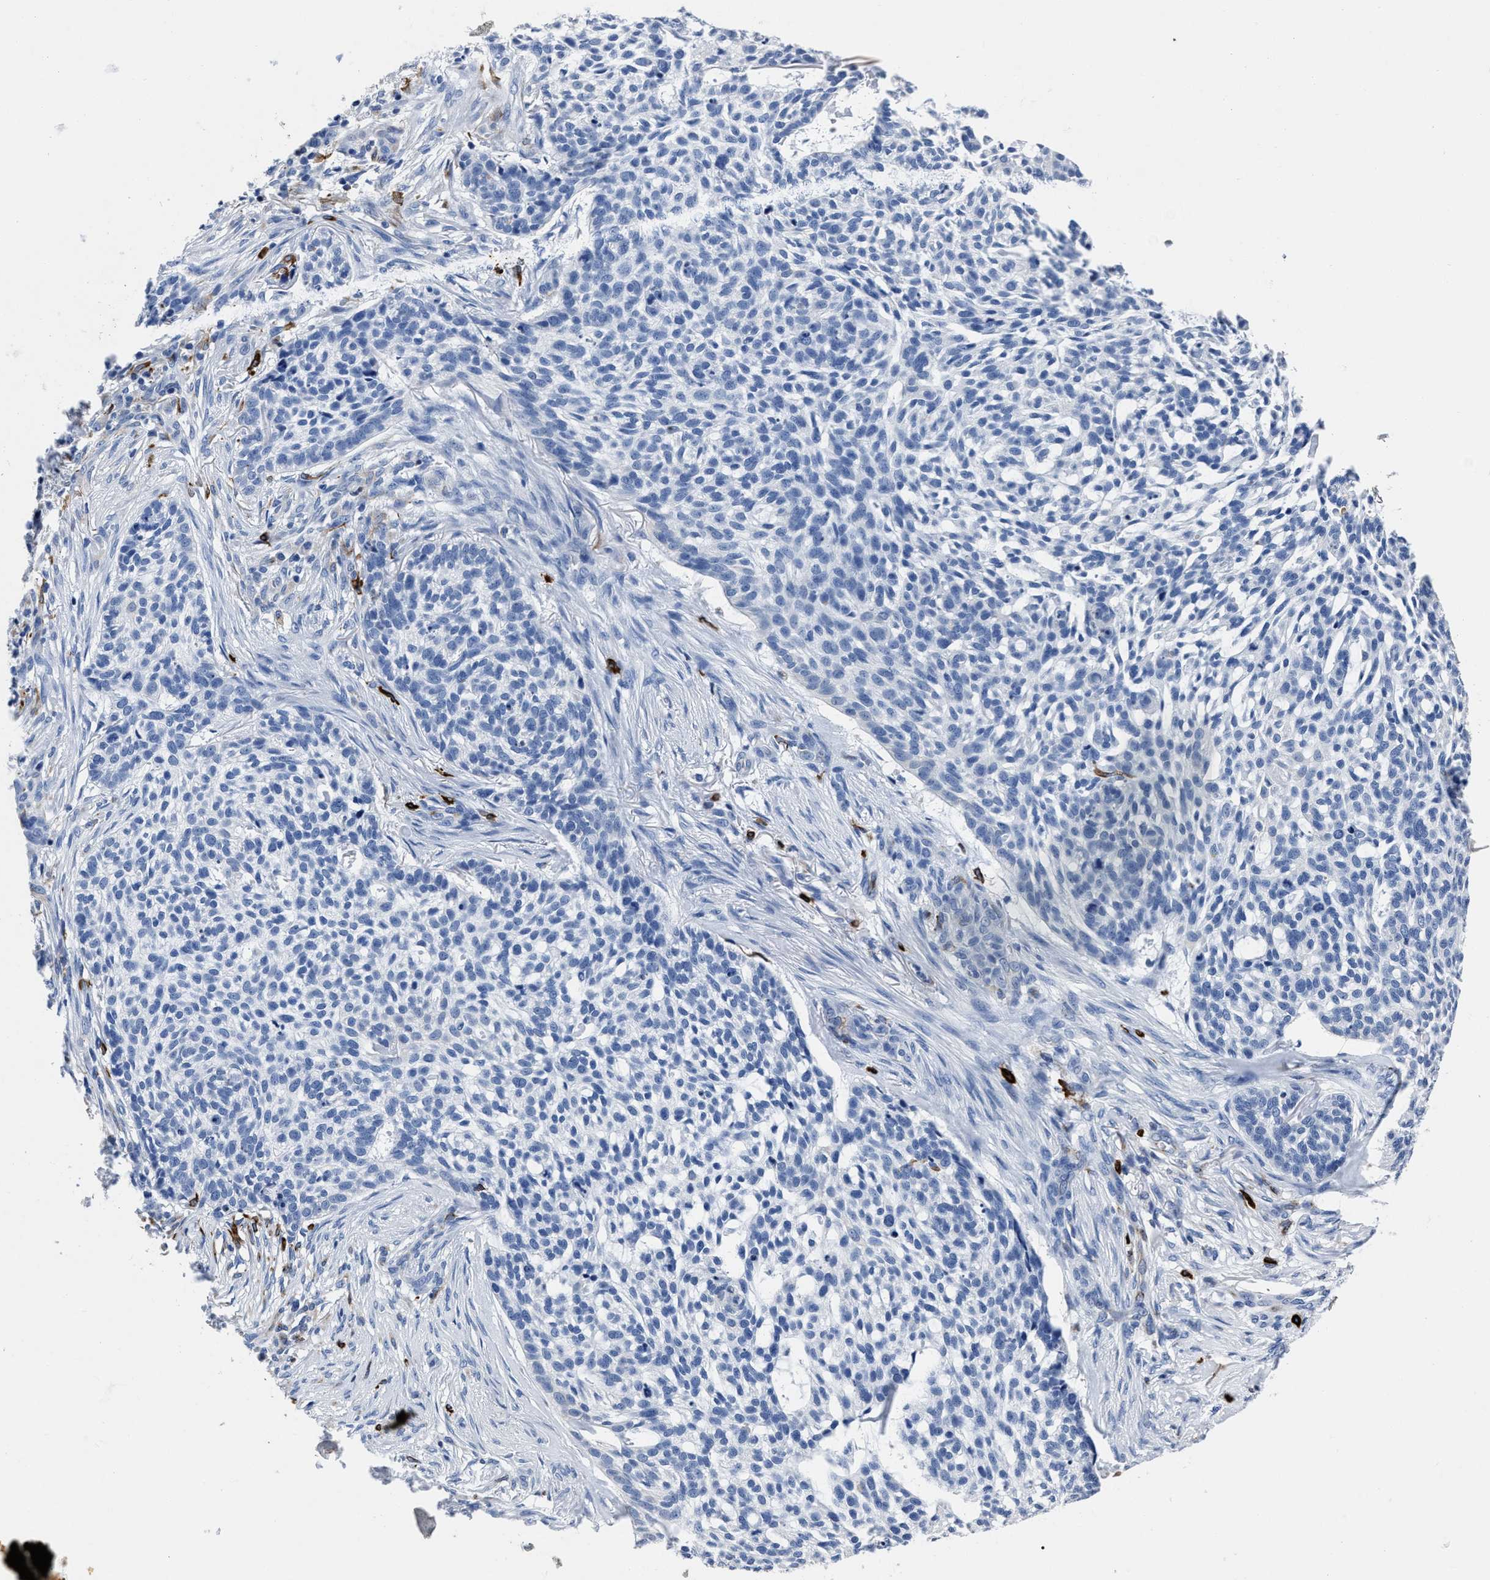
{"staining": {"intensity": "negative", "quantity": "none", "location": "none"}, "tissue": "skin cancer", "cell_type": "Tumor cells", "image_type": "cancer", "snomed": [{"axis": "morphology", "description": "Basal cell carcinoma"}, {"axis": "topography", "description": "Skin"}], "caption": "Immunohistochemistry photomicrograph of skin cancer (basal cell carcinoma) stained for a protein (brown), which exhibits no staining in tumor cells.", "gene": "OR10G3", "patient": {"sex": "female", "age": 64}}